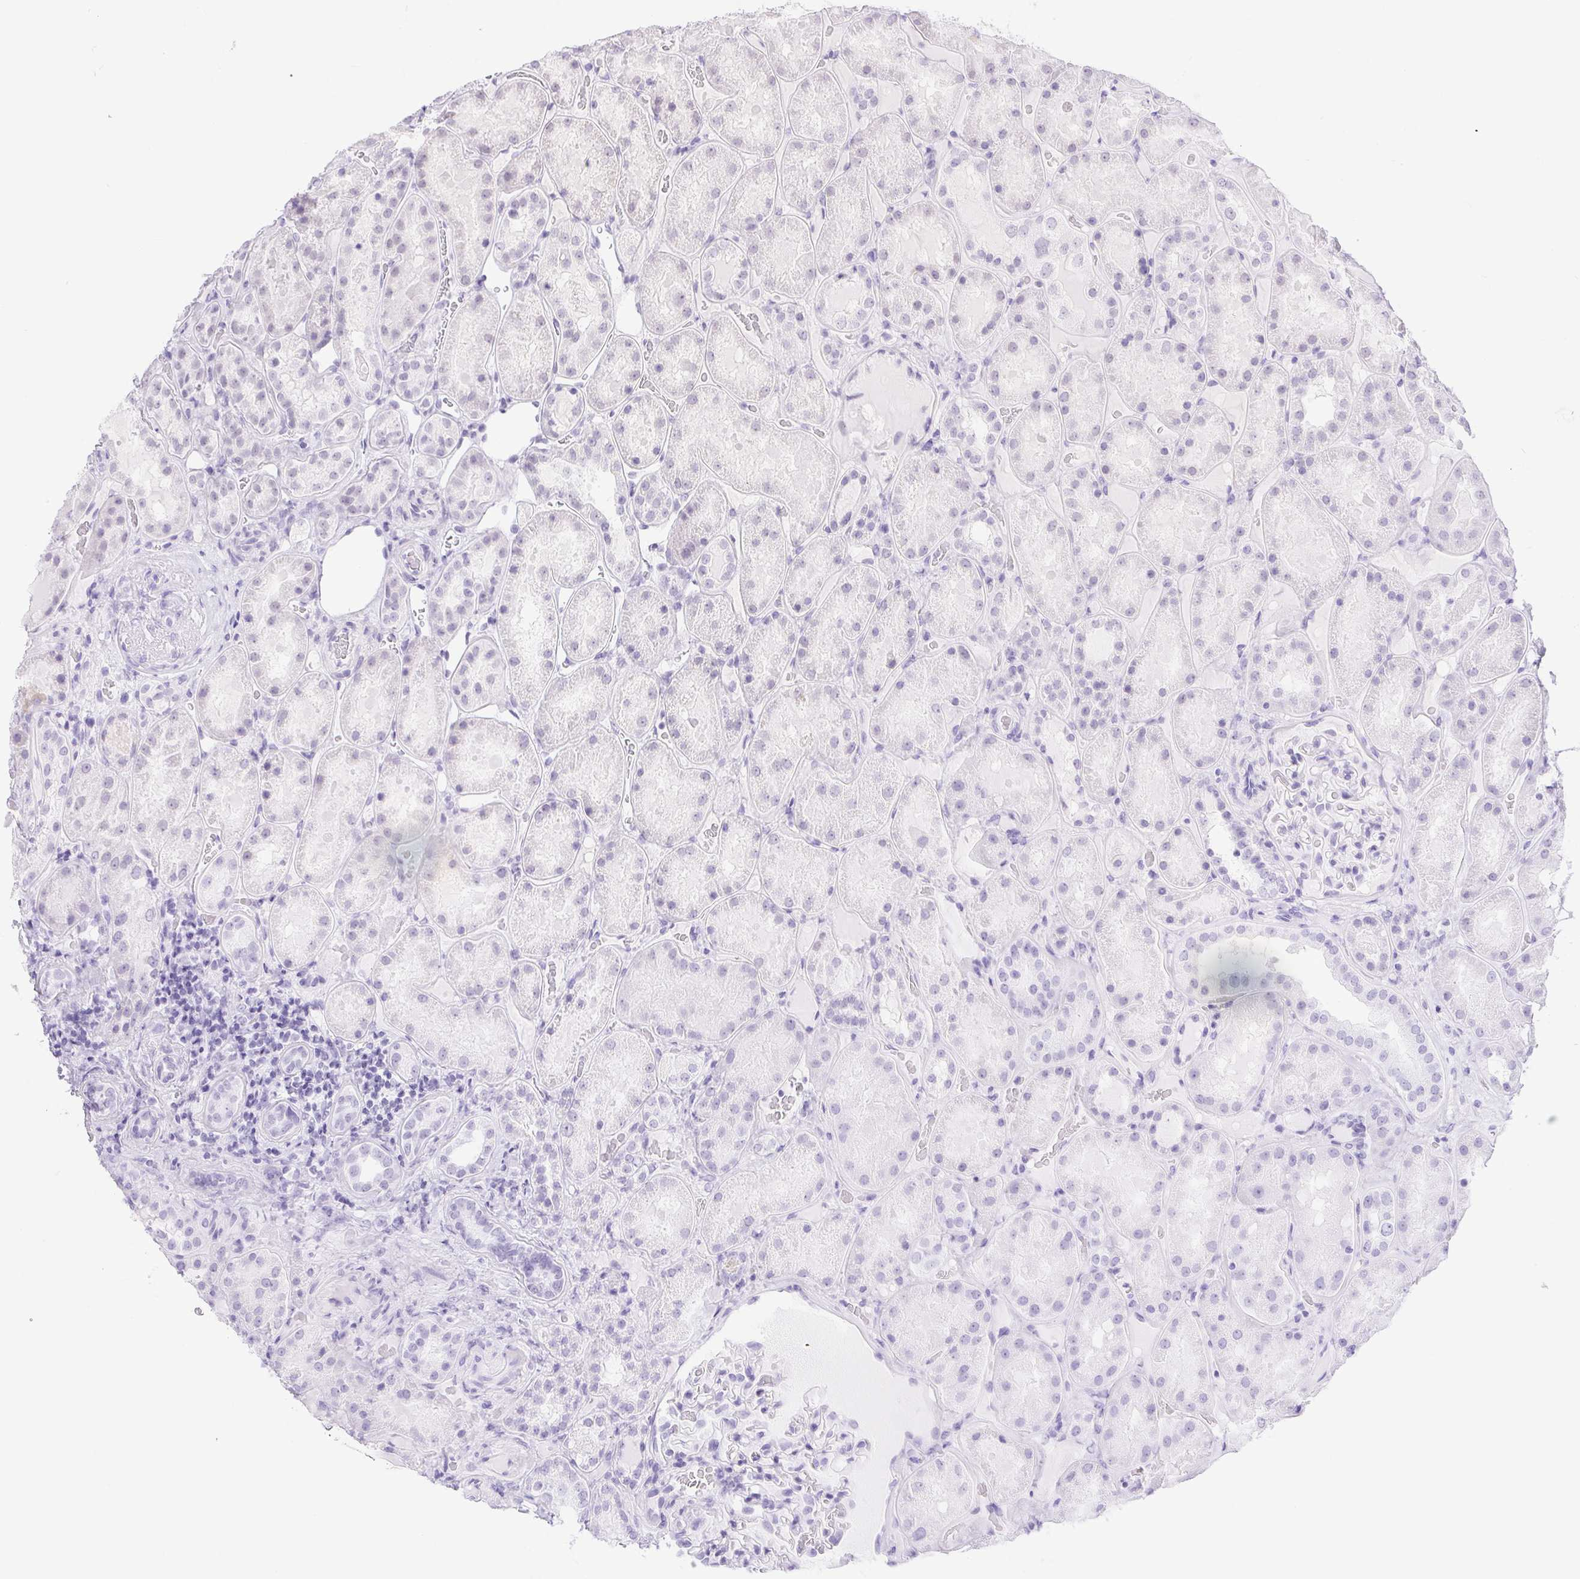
{"staining": {"intensity": "weak", "quantity": "<25%", "location": "nuclear"}, "tissue": "kidney", "cell_type": "Cells in glomeruli", "image_type": "normal", "snomed": [{"axis": "morphology", "description": "Normal tissue, NOS"}, {"axis": "topography", "description": "Kidney"}], "caption": "Histopathology image shows no protein positivity in cells in glomeruli of benign kidney. (DAB (3,3'-diaminobenzidine) IHC, high magnification).", "gene": "DDX17", "patient": {"sex": "male", "age": 73}}